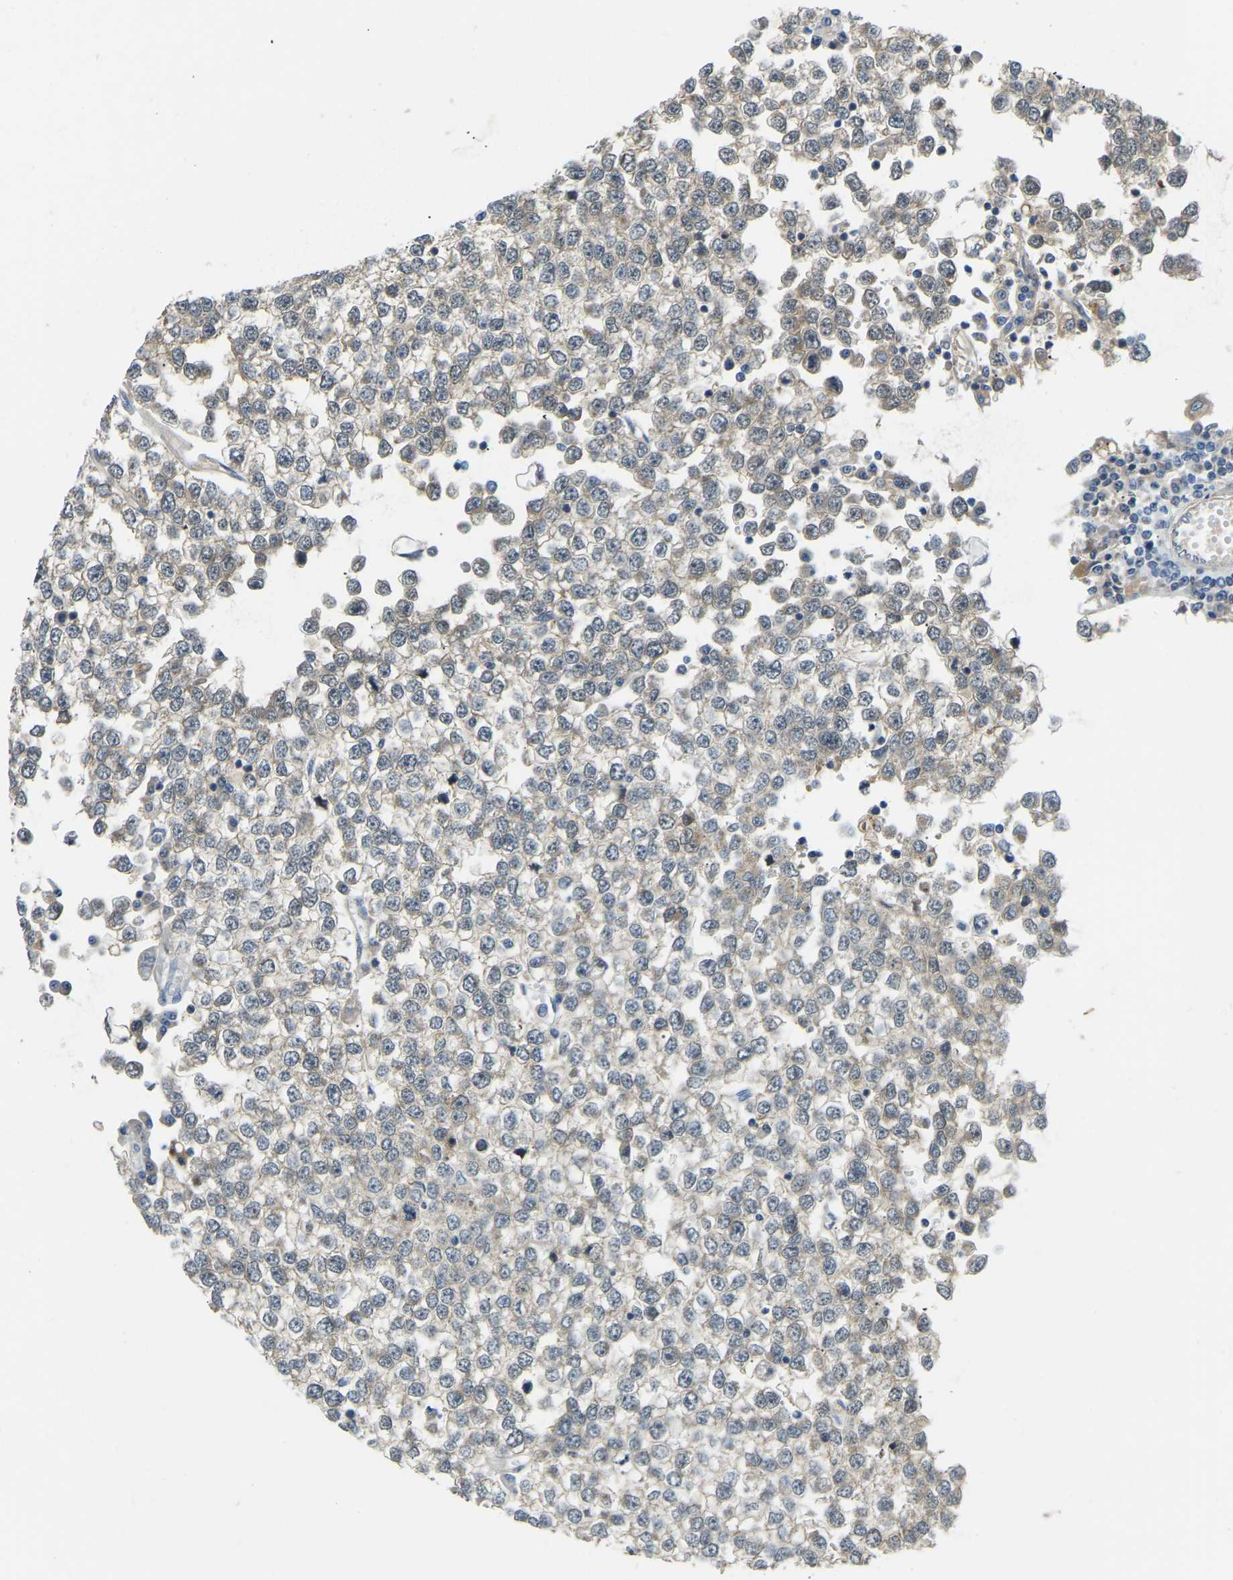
{"staining": {"intensity": "moderate", "quantity": ">75%", "location": "cytoplasmic/membranous"}, "tissue": "testis cancer", "cell_type": "Tumor cells", "image_type": "cancer", "snomed": [{"axis": "morphology", "description": "Seminoma, NOS"}, {"axis": "topography", "description": "Testis"}], "caption": "Immunohistochemistry (IHC) image of neoplastic tissue: testis seminoma stained using immunohistochemistry reveals medium levels of moderate protein expression localized specifically in the cytoplasmic/membranous of tumor cells, appearing as a cytoplasmic/membranous brown color.", "gene": "NME8", "patient": {"sex": "male", "age": 65}}